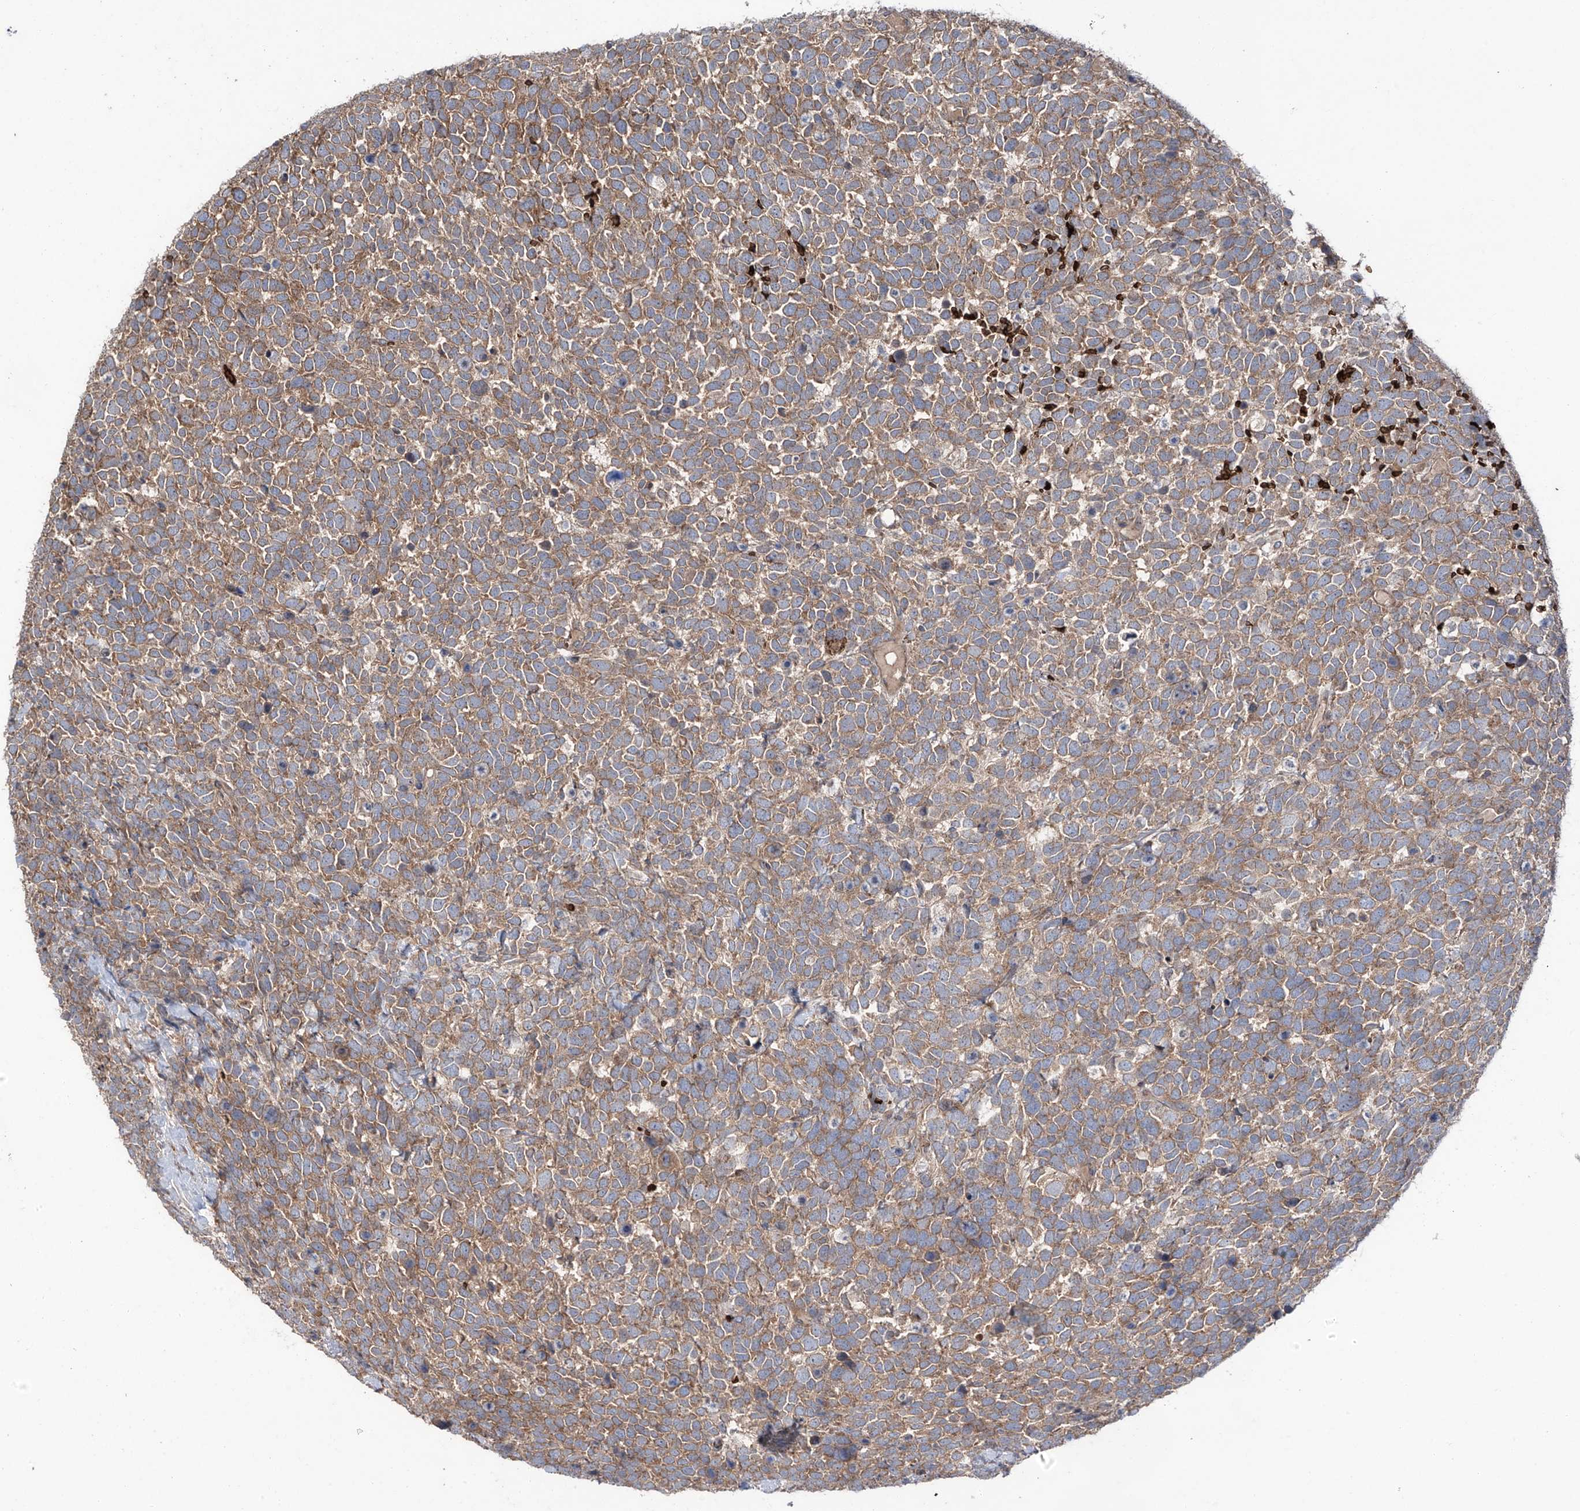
{"staining": {"intensity": "moderate", "quantity": ">75%", "location": "cytoplasmic/membranous"}, "tissue": "urothelial cancer", "cell_type": "Tumor cells", "image_type": "cancer", "snomed": [{"axis": "morphology", "description": "Urothelial carcinoma, High grade"}, {"axis": "topography", "description": "Urinary bladder"}], "caption": "Protein staining demonstrates moderate cytoplasmic/membranous staining in approximately >75% of tumor cells in urothelial cancer. (DAB IHC with brightfield microscopy, high magnification).", "gene": "ZDHHC9", "patient": {"sex": "female", "age": 82}}